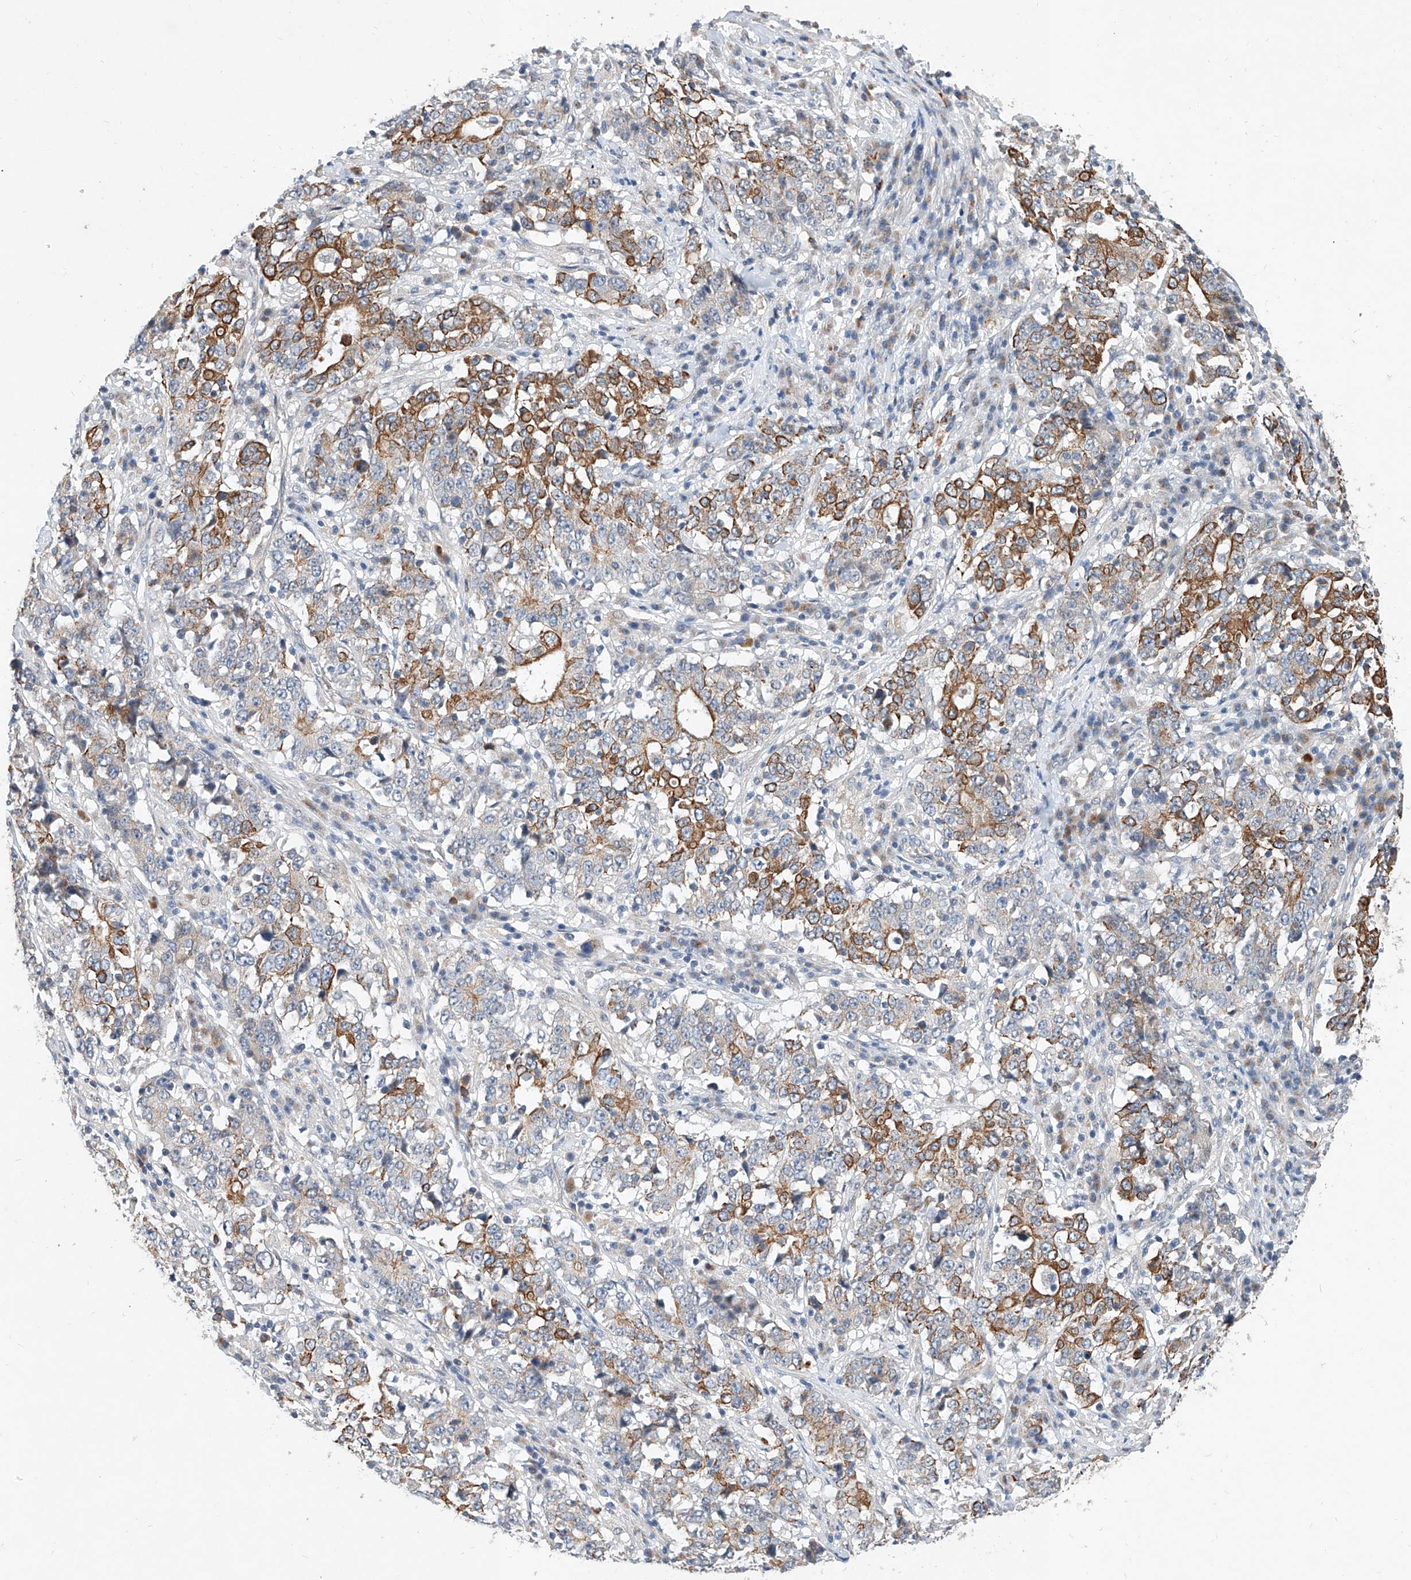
{"staining": {"intensity": "moderate", "quantity": "25%-75%", "location": "cytoplasmic/membranous"}, "tissue": "stomach cancer", "cell_type": "Tumor cells", "image_type": "cancer", "snomed": [{"axis": "morphology", "description": "Adenocarcinoma, NOS"}, {"axis": "topography", "description": "Stomach"}], "caption": "A medium amount of moderate cytoplasmic/membranous positivity is appreciated in approximately 25%-75% of tumor cells in stomach adenocarcinoma tissue. (Brightfield microscopy of DAB IHC at high magnification).", "gene": "MFSD4B", "patient": {"sex": "male", "age": 59}}